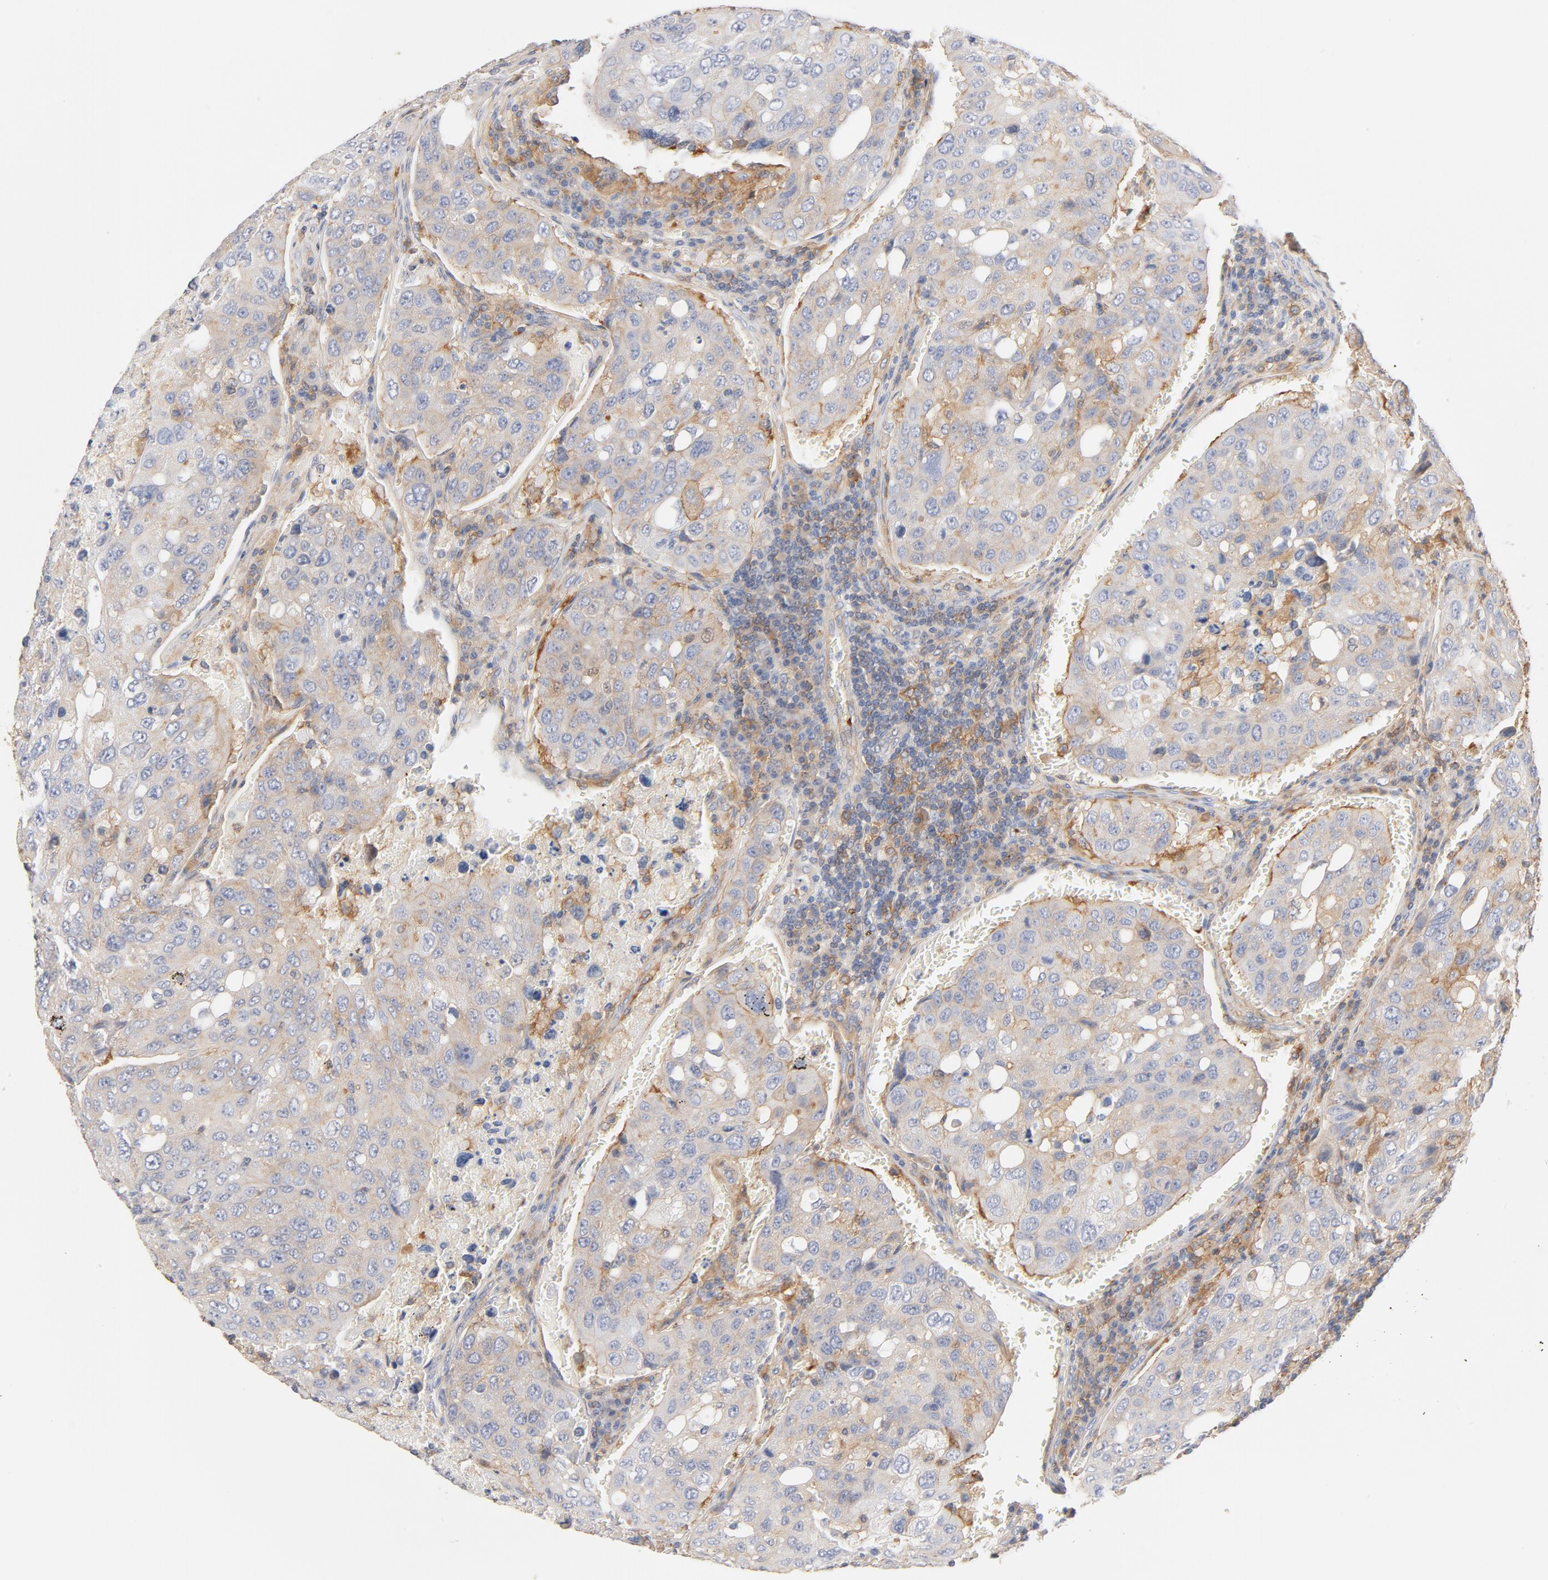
{"staining": {"intensity": "weak", "quantity": ">75%", "location": "cytoplasmic/membranous"}, "tissue": "urothelial cancer", "cell_type": "Tumor cells", "image_type": "cancer", "snomed": [{"axis": "morphology", "description": "Urothelial carcinoma, High grade"}, {"axis": "topography", "description": "Lymph node"}, {"axis": "topography", "description": "Urinary bladder"}], "caption": "Protein expression analysis of urothelial cancer demonstrates weak cytoplasmic/membranous expression in about >75% of tumor cells.", "gene": "SRC", "patient": {"sex": "male", "age": 51}}